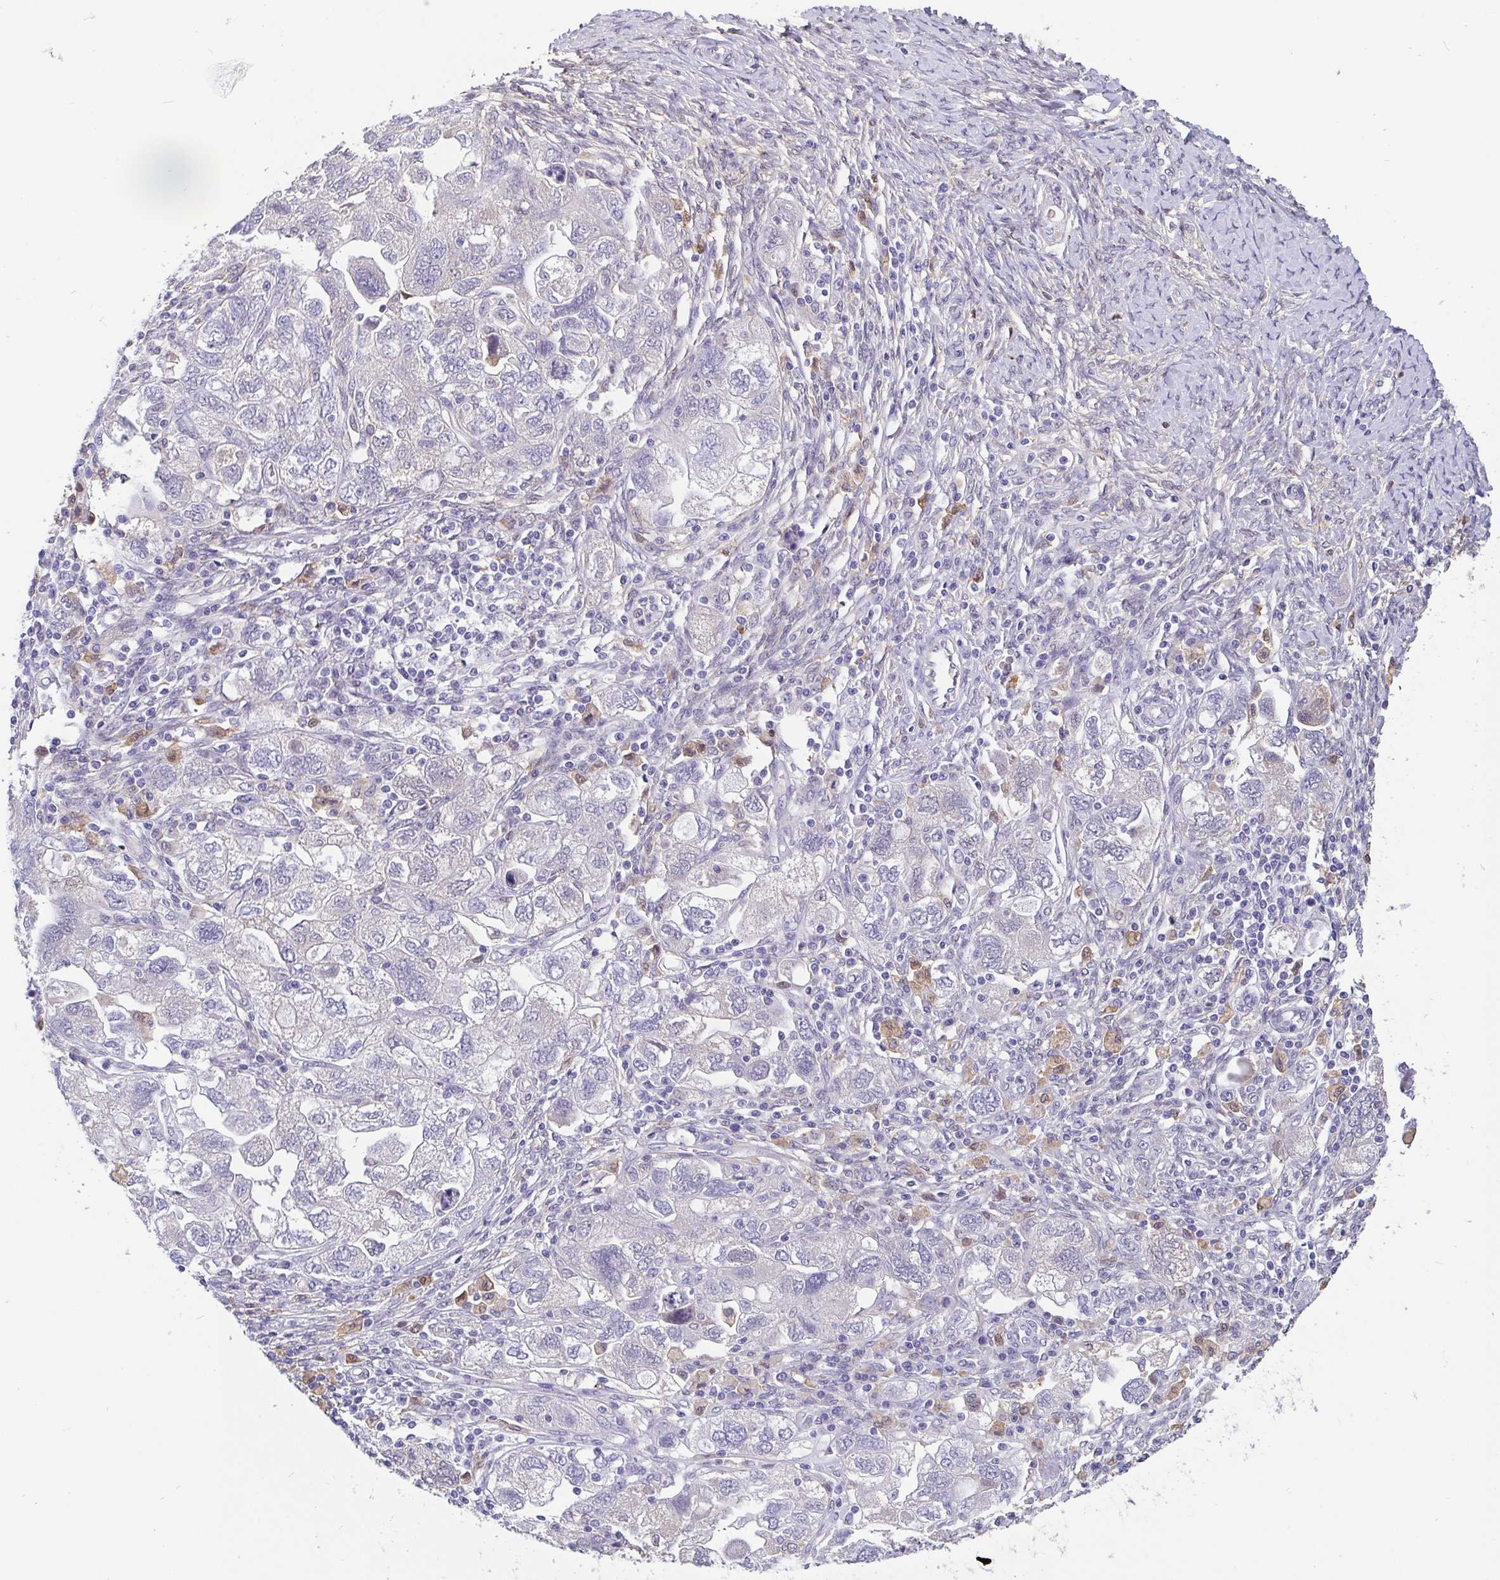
{"staining": {"intensity": "negative", "quantity": "none", "location": "none"}, "tissue": "ovarian cancer", "cell_type": "Tumor cells", "image_type": "cancer", "snomed": [{"axis": "morphology", "description": "Carcinoma, NOS"}, {"axis": "morphology", "description": "Cystadenocarcinoma, serous, NOS"}, {"axis": "topography", "description": "Ovary"}], "caption": "DAB (3,3'-diaminobenzidine) immunohistochemical staining of human ovarian cancer (serous cystadenocarcinoma) reveals no significant staining in tumor cells.", "gene": "IDH1", "patient": {"sex": "female", "age": 69}}